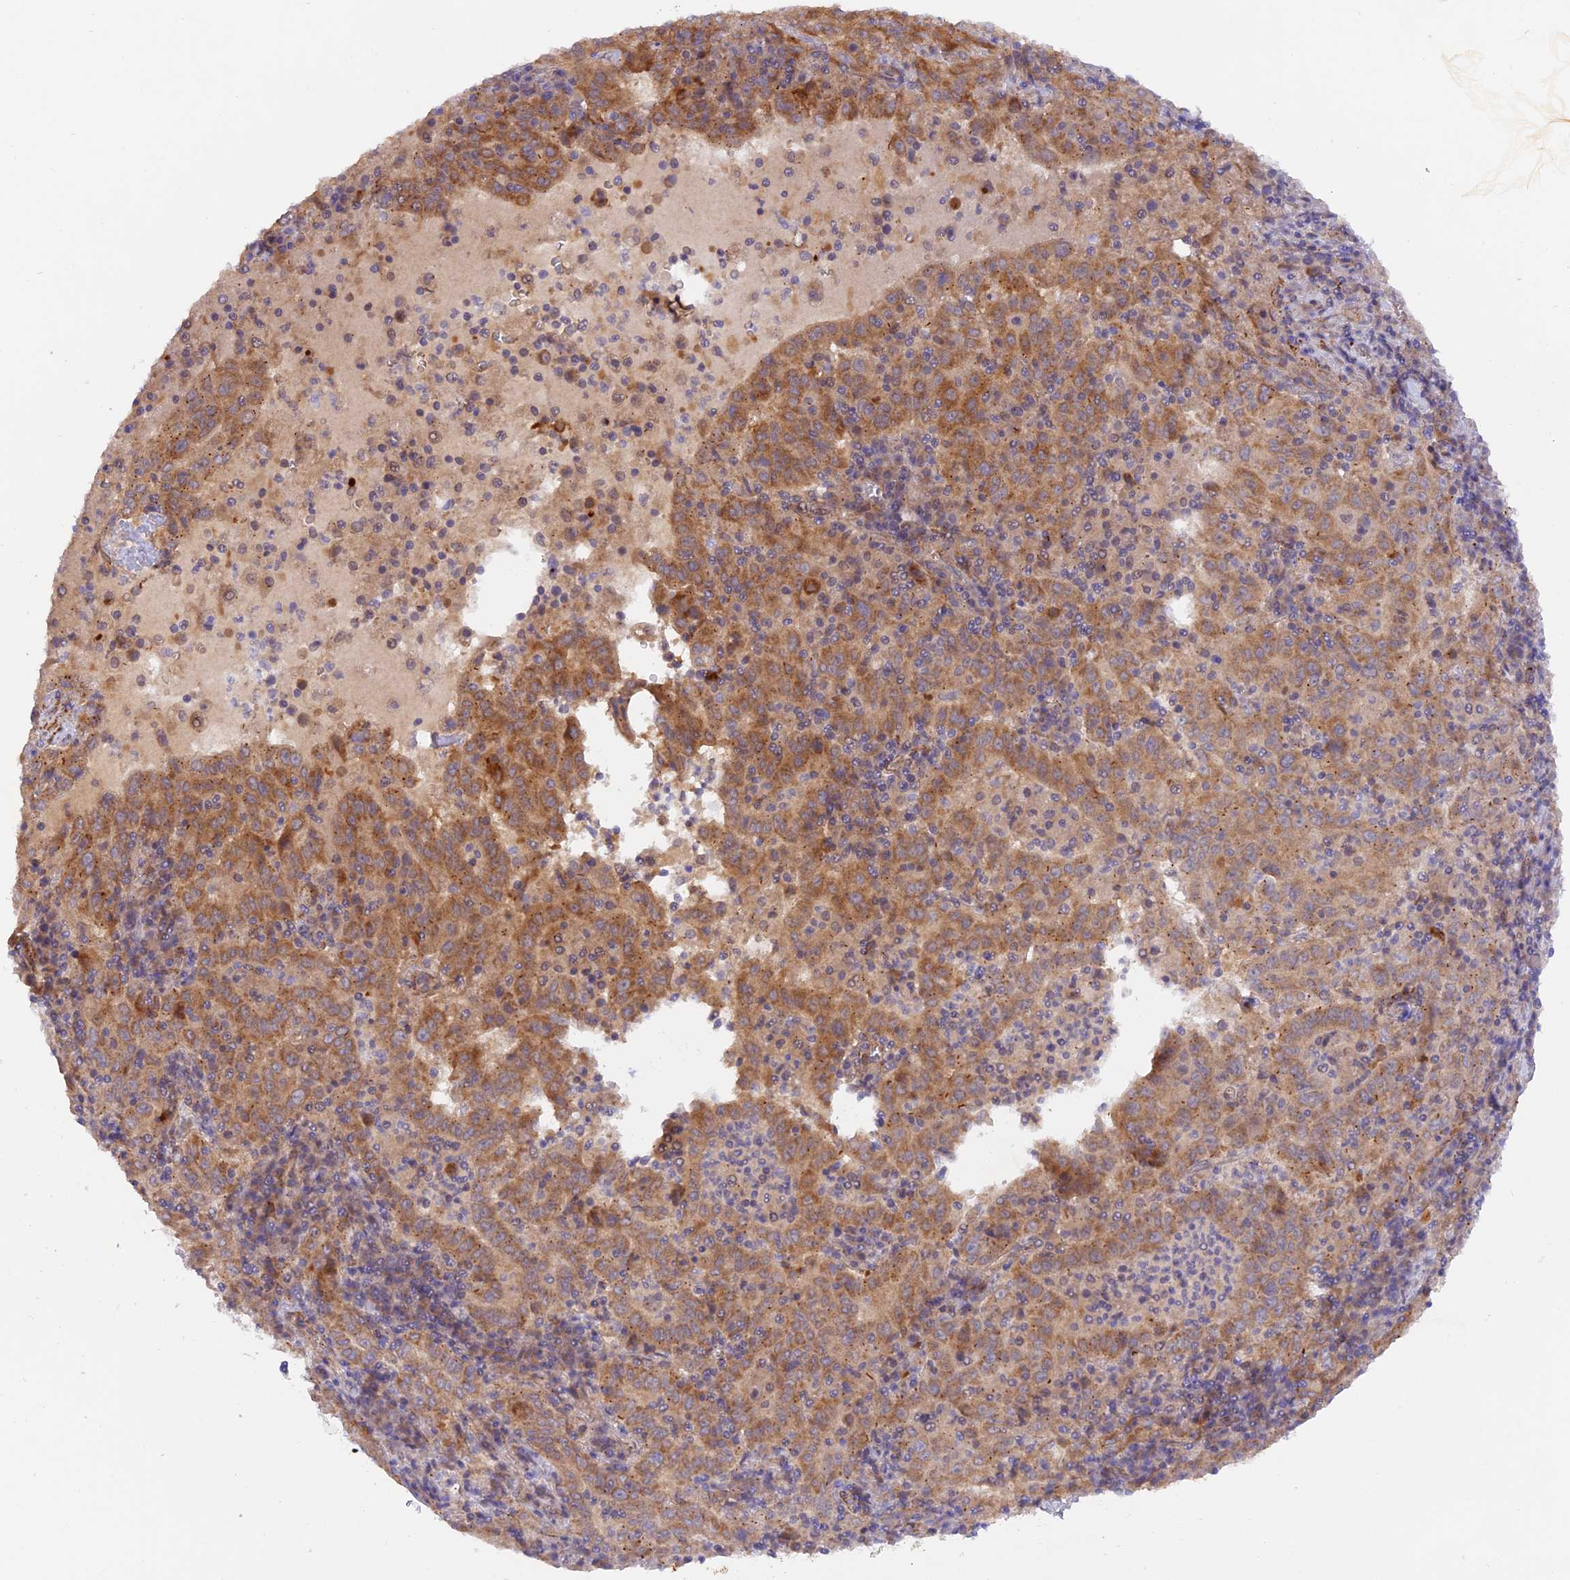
{"staining": {"intensity": "moderate", "quantity": ">75%", "location": "cytoplasmic/membranous"}, "tissue": "pancreatic cancer", "cell_type": "Tumor cells", "image_type": "cancer", "snomed": [{"axis": "morphology", "description": "Adenocarcinoma, NOS"}, {"axis": "topography", "description": "Pancreas"}], "caption": "There is medium levels of moderate cytoplasmic/membranous positivity in tumor cells of pancreatic cancer (adenocarcinoma), as demonstrated by immunohistochemical staining (brown color).", "gene": "WDFY4", "patient": {"sex": "male", "age": 63}}